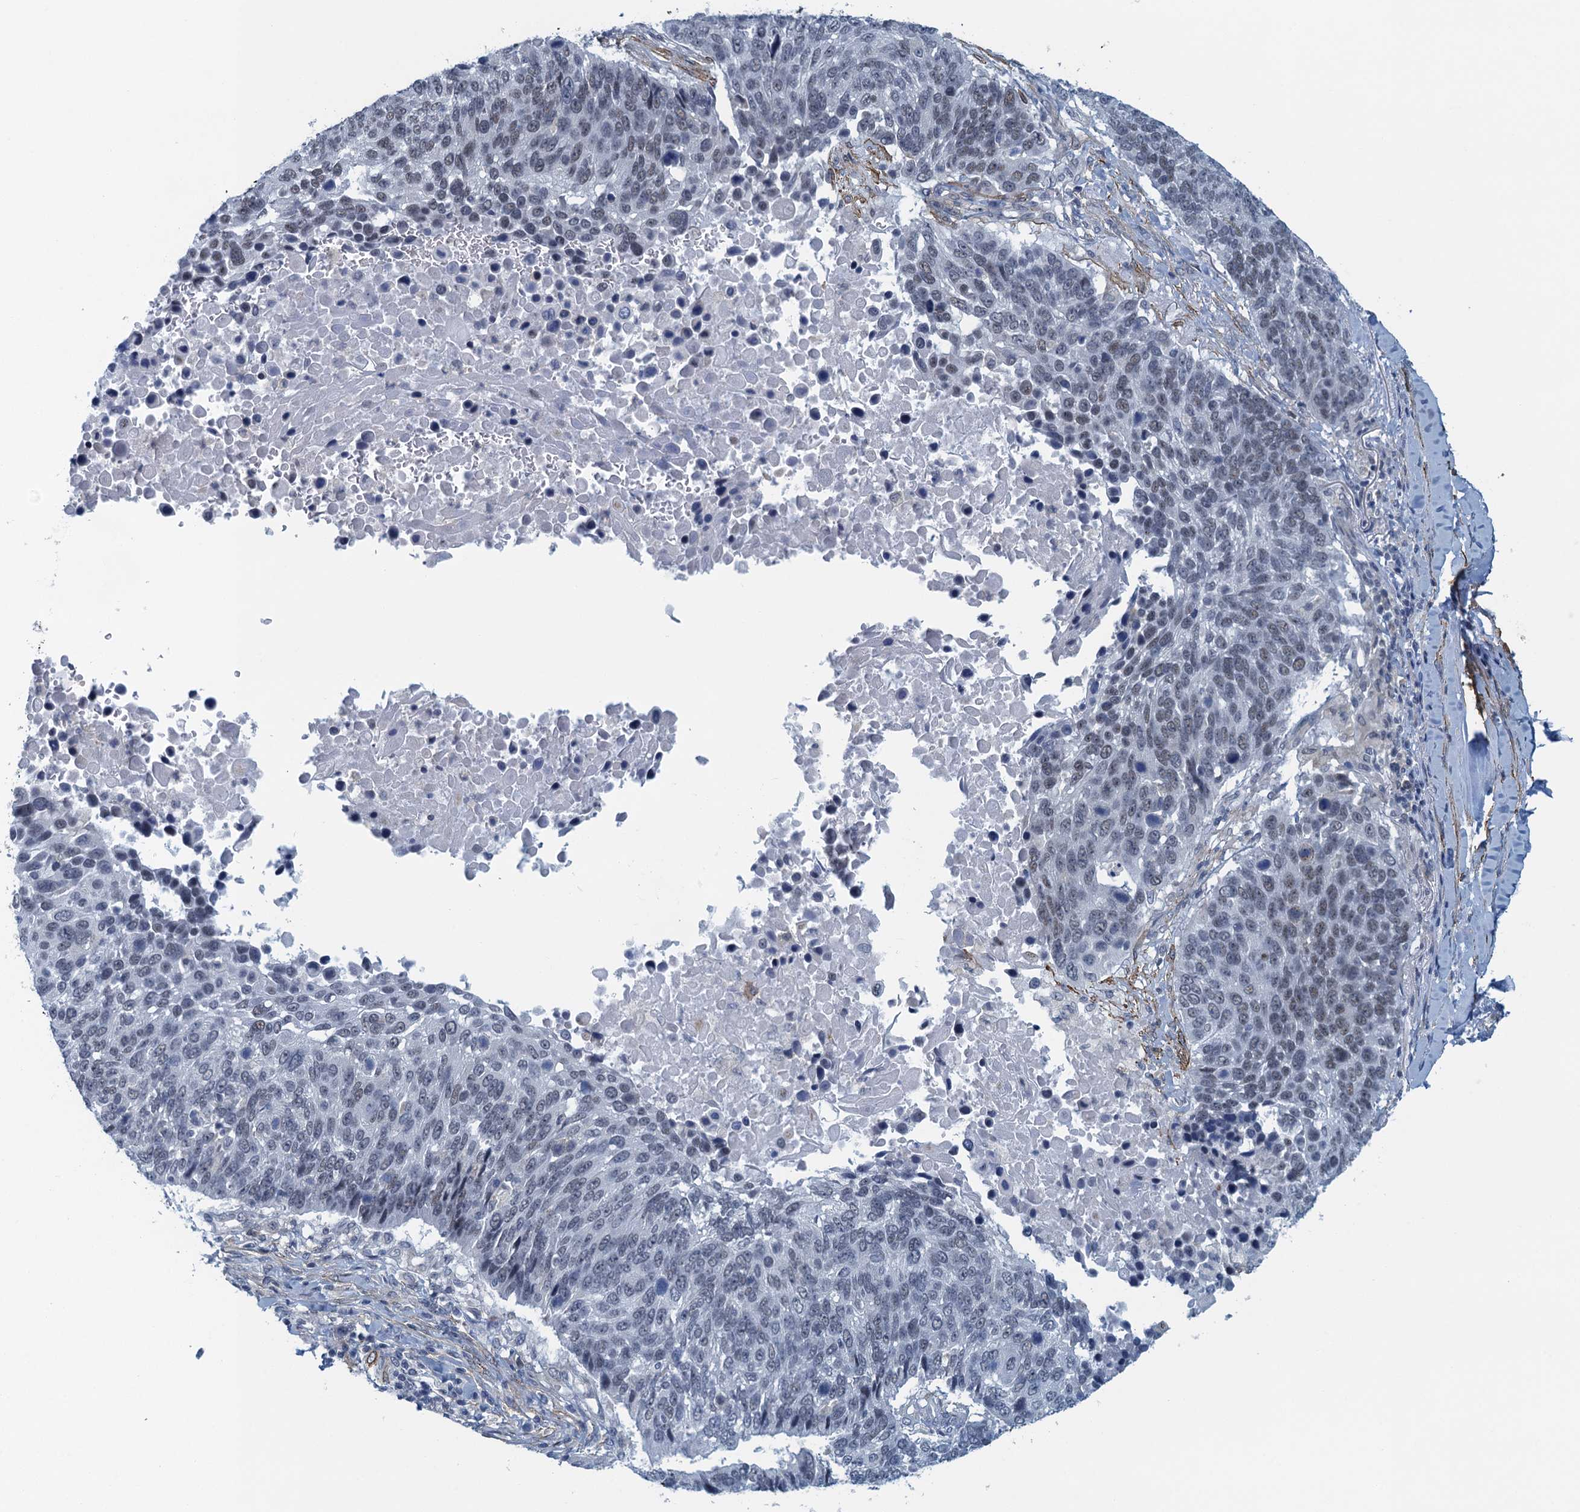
{"staining": {"intensity": "negative", "quantity": "none", "location": "none"}, "tissue": "lung cancer", "cell_type": "Tumor cells", "image_type": "cancer", "snomed": [{"axis": "morphology", "description": "Normal tissue, NOS"}, {"axis": "morphology", "description": "Squamous cell carcinoma, NOS"}, {"axis": "topography", "description": "Lymph node"}, {"axis": "topography", "description": "Lung"}], "caption": "Image shows no protein positivity in tumor cells of squamous cell carcinoma (lung) tissue. The staining is performed using DAB brown chromogen with nuclei counter-stained in using hematoxylin.", "gene": "ALG2", "patient": {"sex": "male", "age": 66}}